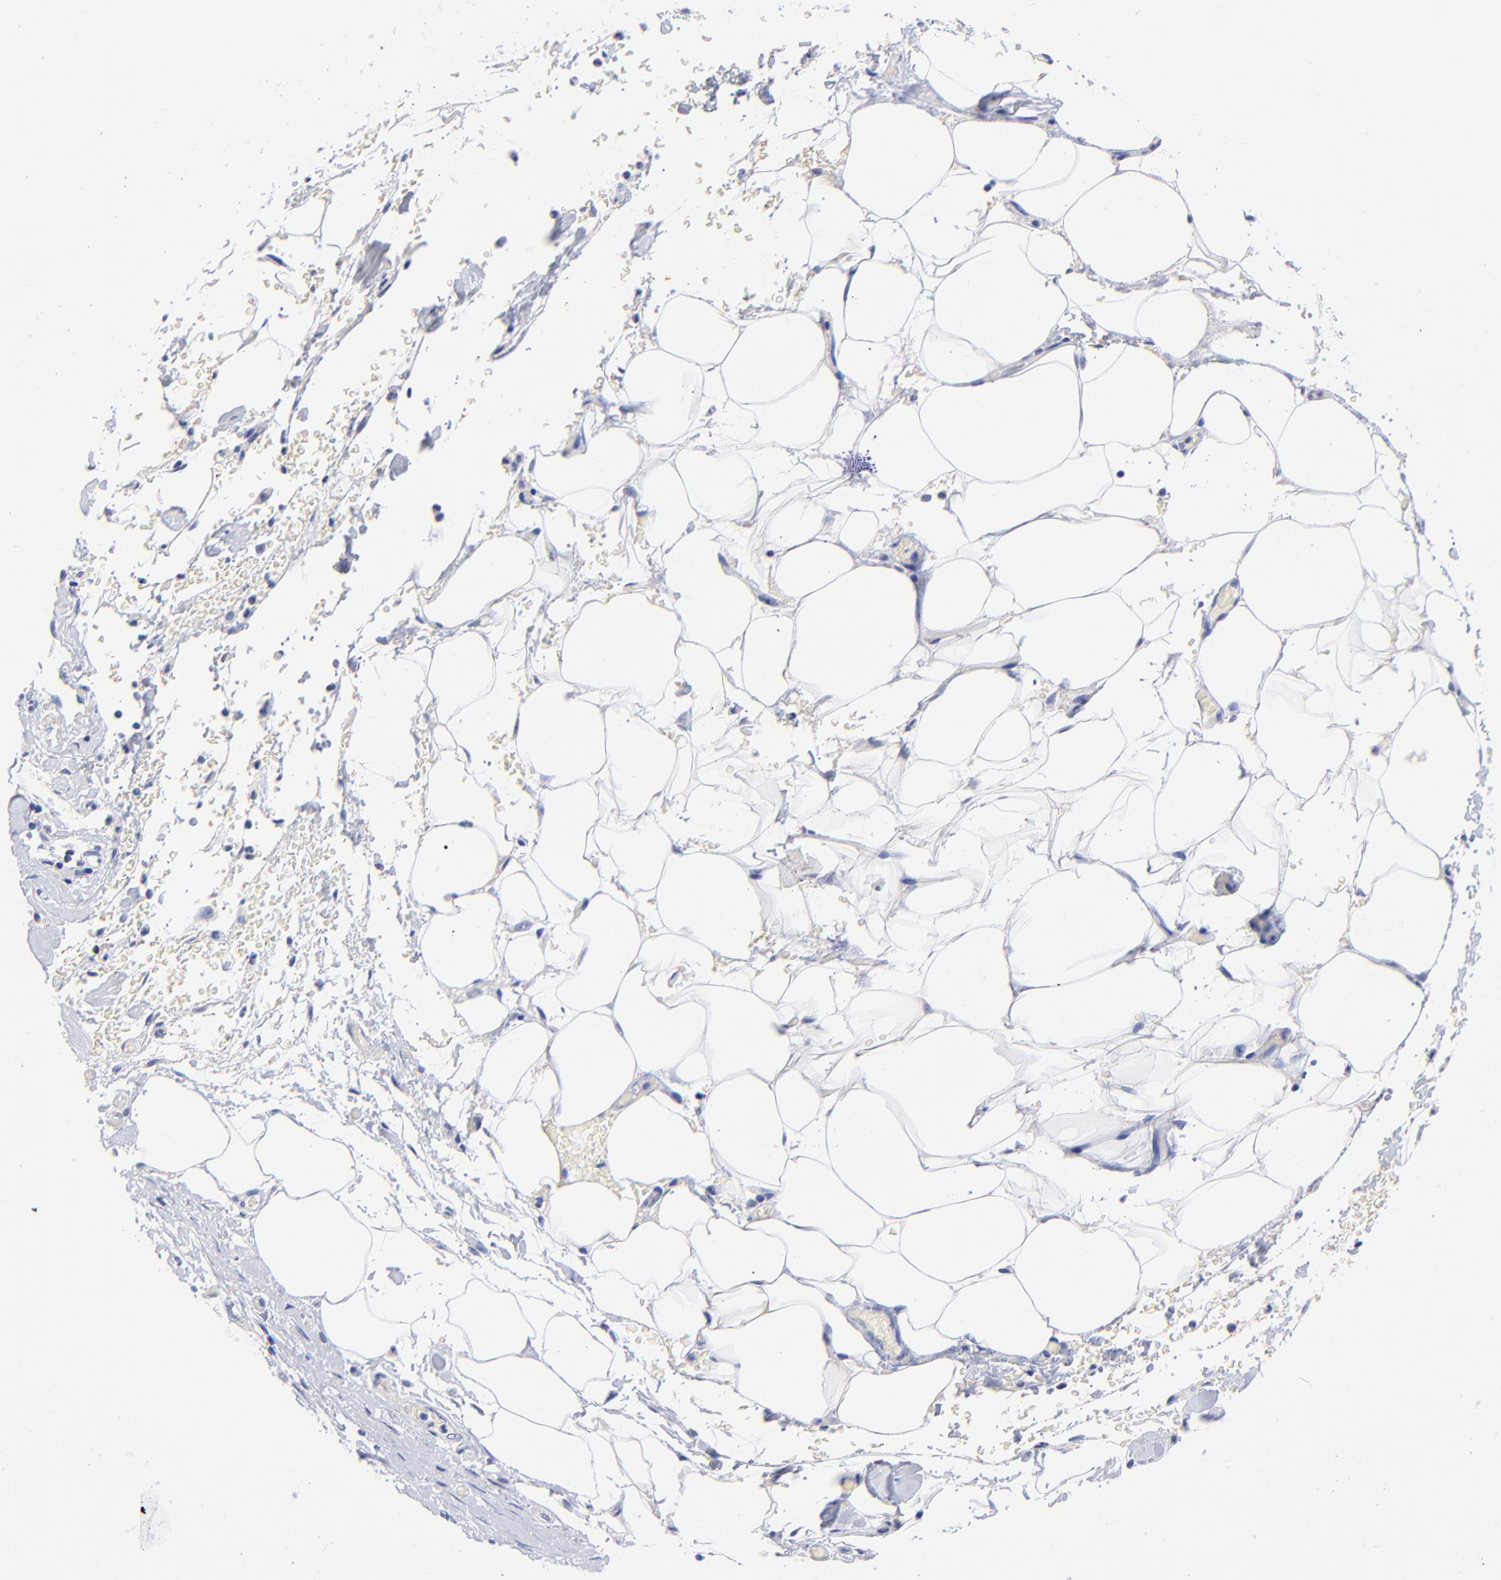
{"staining": {"intensity": "negative", "quantity": "none", "location": "none"}, "tissue": "pancreatic cancer", "cell_type": "Tumor cells", "image_type": "cancer", "snomed": [{"axis": "morphology", "description": "Adenocarcinoma, NOS"}, {"axis": "topography", "description": "Pancreas"}], "caption": "Adenocarcinoma (pancreatic) stained for a protein using immunohistochemistry shows no positivity tumor cells.", "gene": "HORMAD2", "patient": {"sex": "female", "age": 64}}